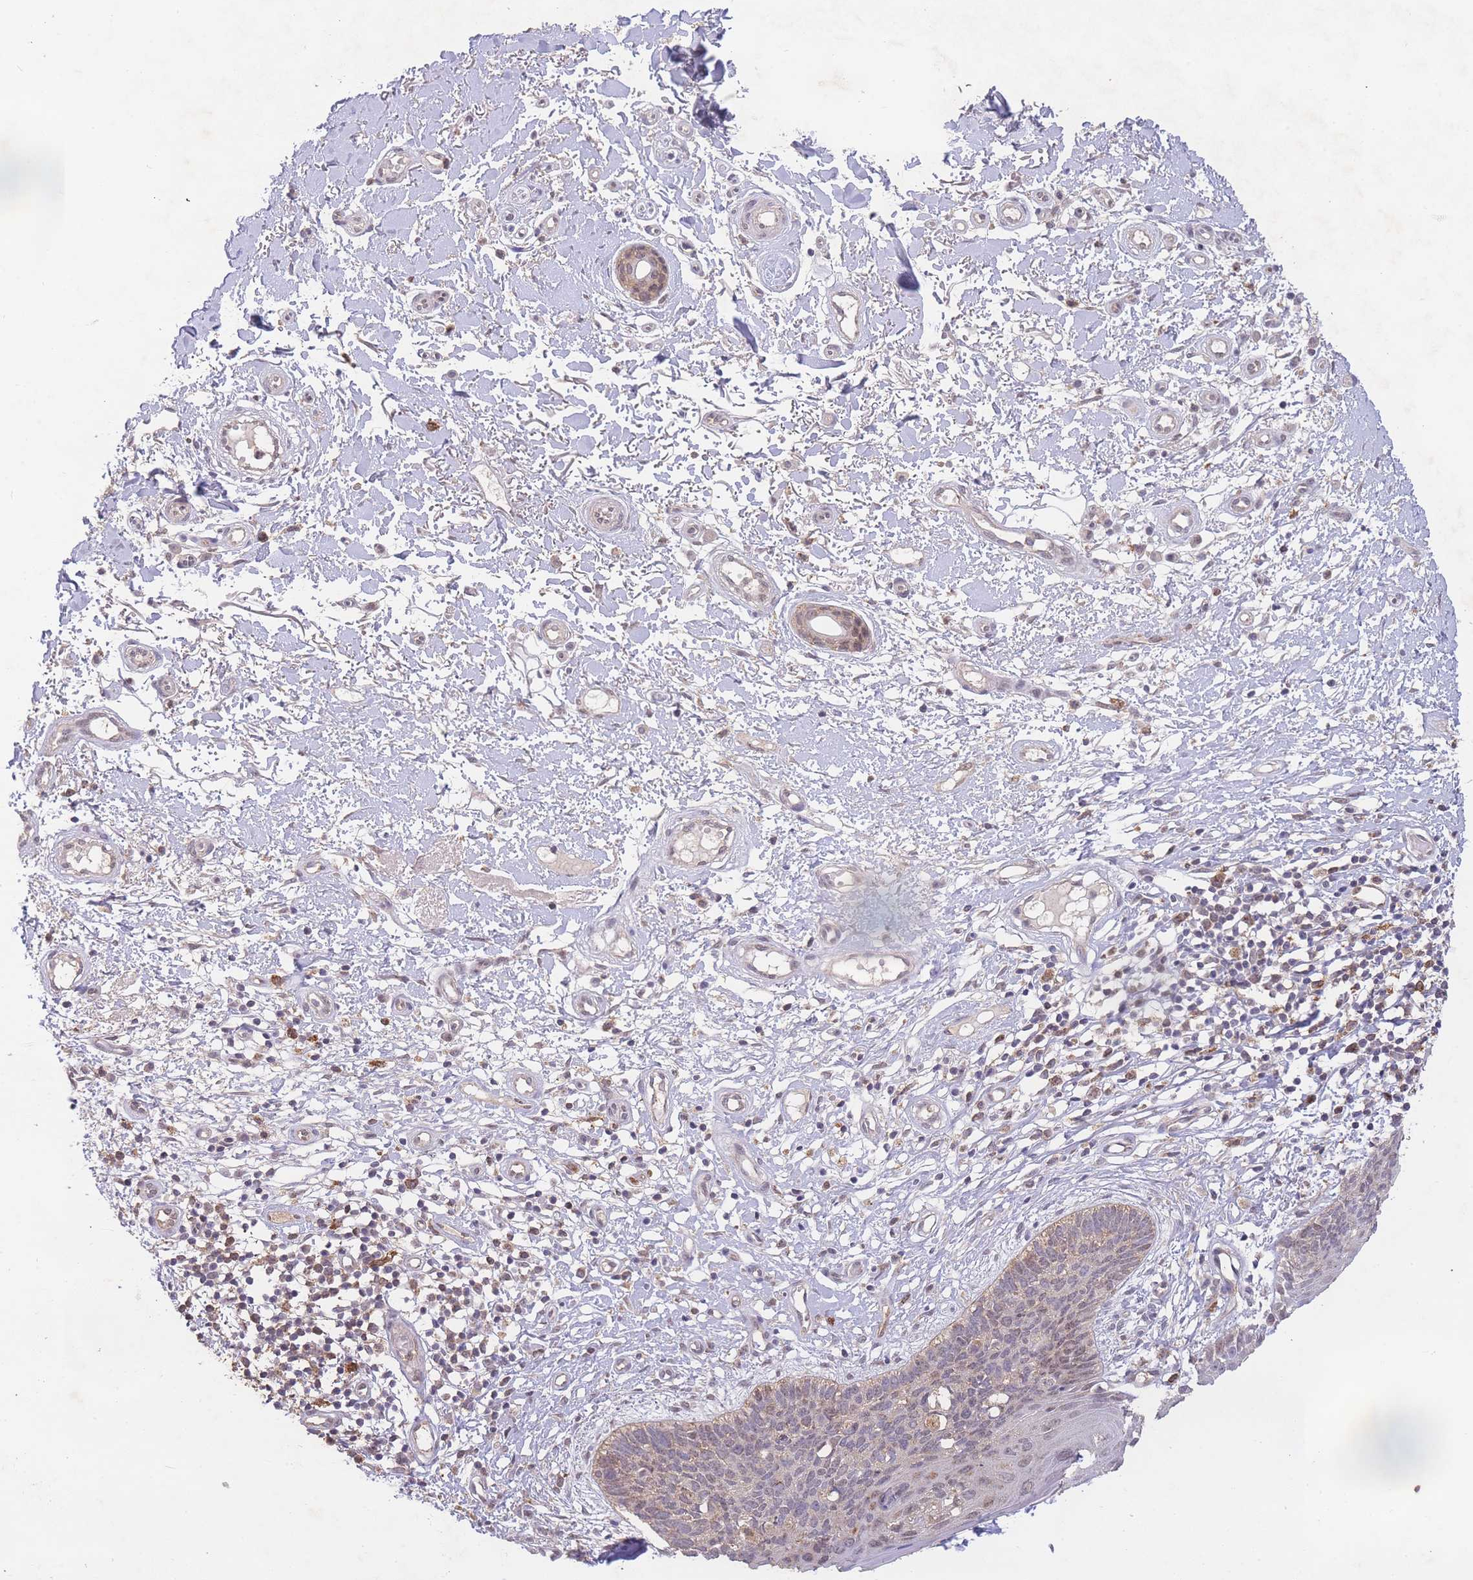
{"staining": {"intensity": "weak", "quantity": "<25%", "location": "nuclear"}, "tissue": "skin cancer", "cell_type": "Tumor cells", "image_type": "cancer", "snomed": [{"axis": "morphology", "description": "Basal cell carcinoma"}, {"axis": "topography", "description": "Skin"}], "caption": "Immunohistochemistry (IHC) micrograph of human skin basal cell carcinoma stained for a protein (brown), which demonstrates no staining in tumor cells.", "gene": "RNF144B", "patient": {"sex": "male", "age": 78}}